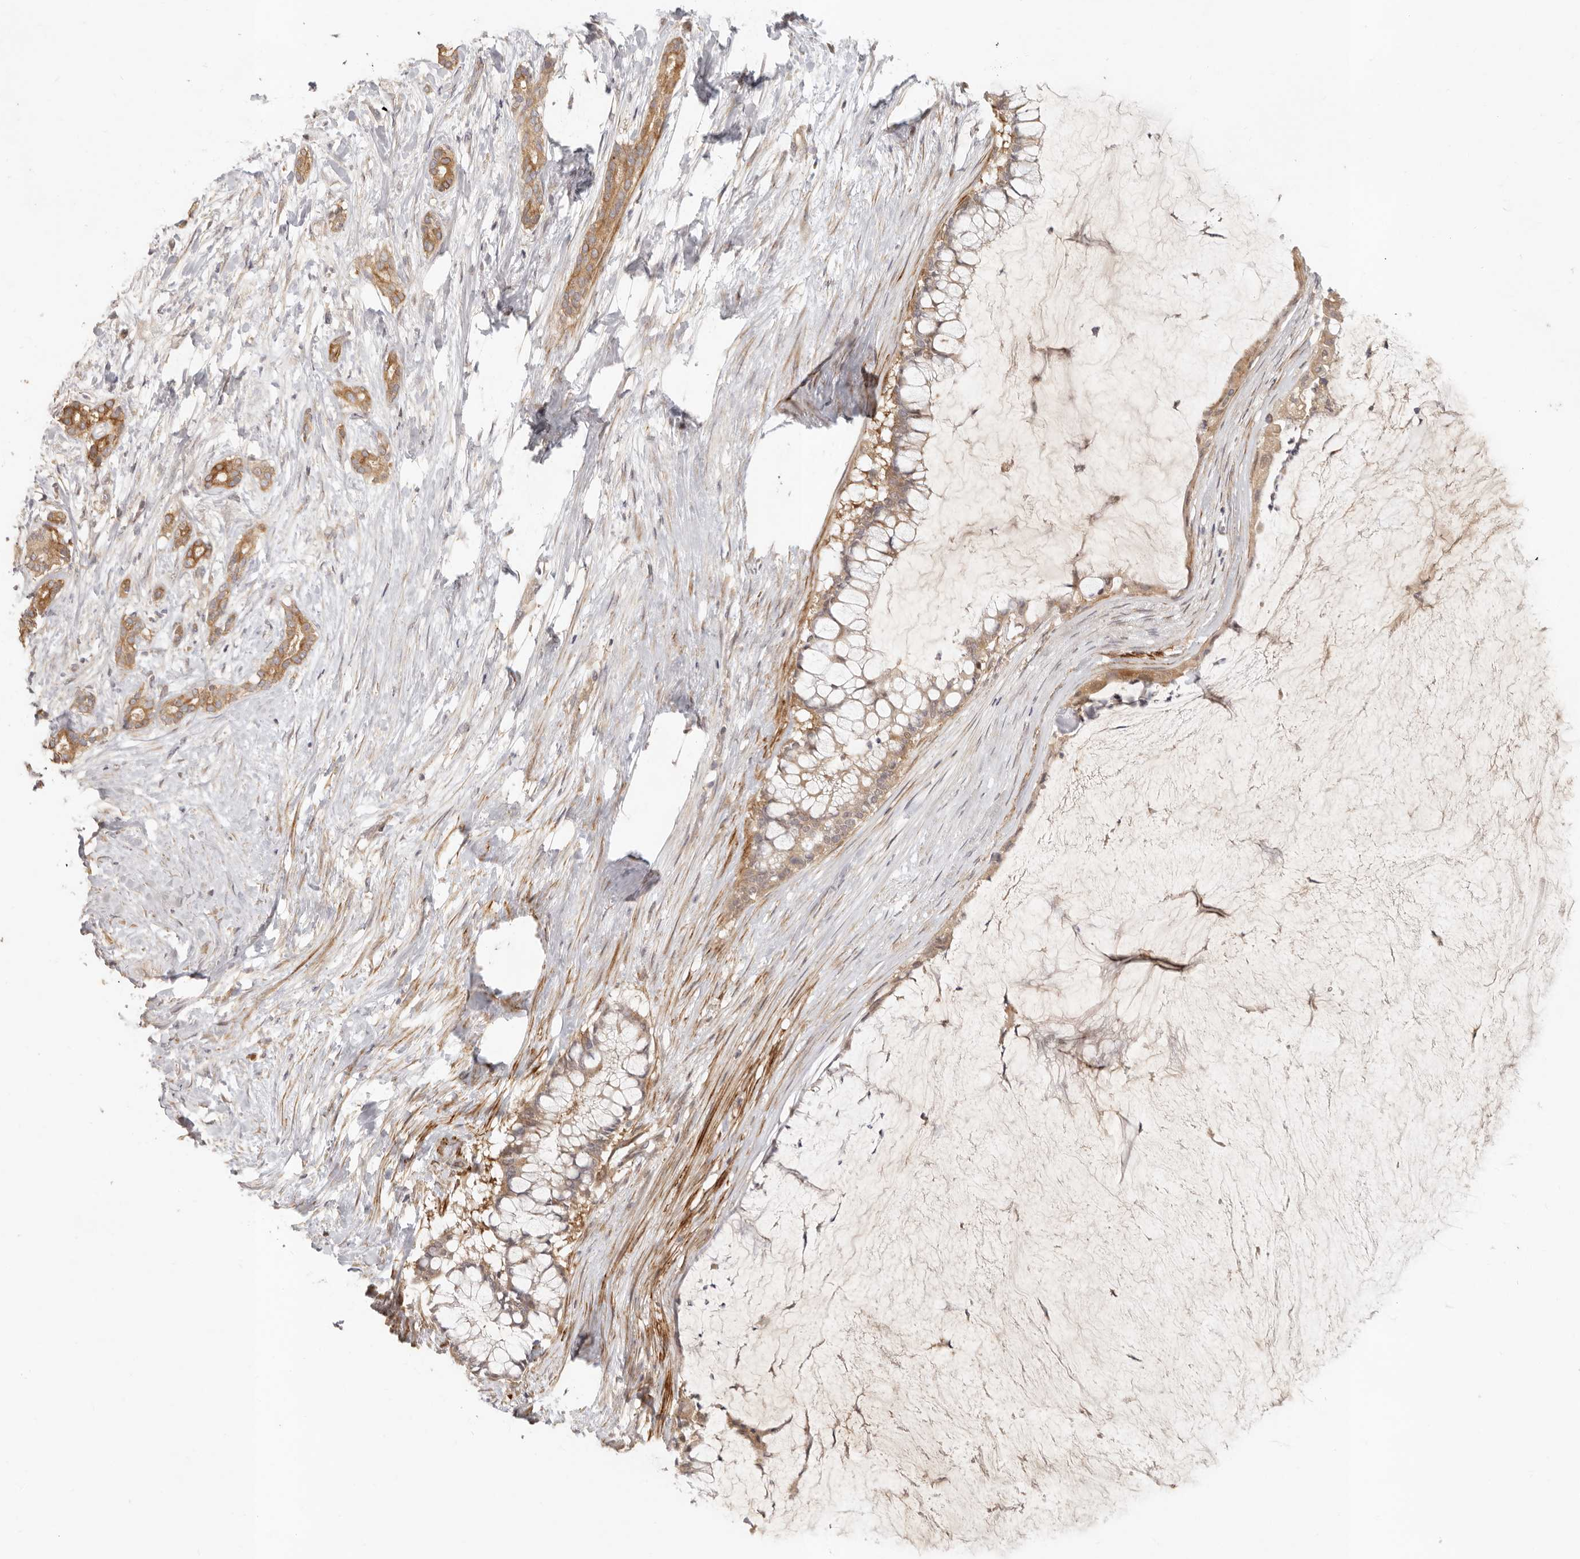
{"staining": {"intensity": "moderate", "quantity": ">75%", "location": "cytoplasmic/membranous"}, "tissue": "pancreatic cancer", "cell_type": "Tumor cells", "image_type": "cancer", "snomed": [{"axis": "morphology", "description": "Adenocarcinoma, NOS"}, {"axis": "topography", "description": "Pancreas"}], "caption": "An image showing moderate cytoplasmic/membranous staining in approximately >75% of tumor cells in adenocarcinoma (pancreatic), as visualized by brown immunohistochemical staining.", "gene": "VIPR1", "patient": {"sex": "male", "age": 41}}